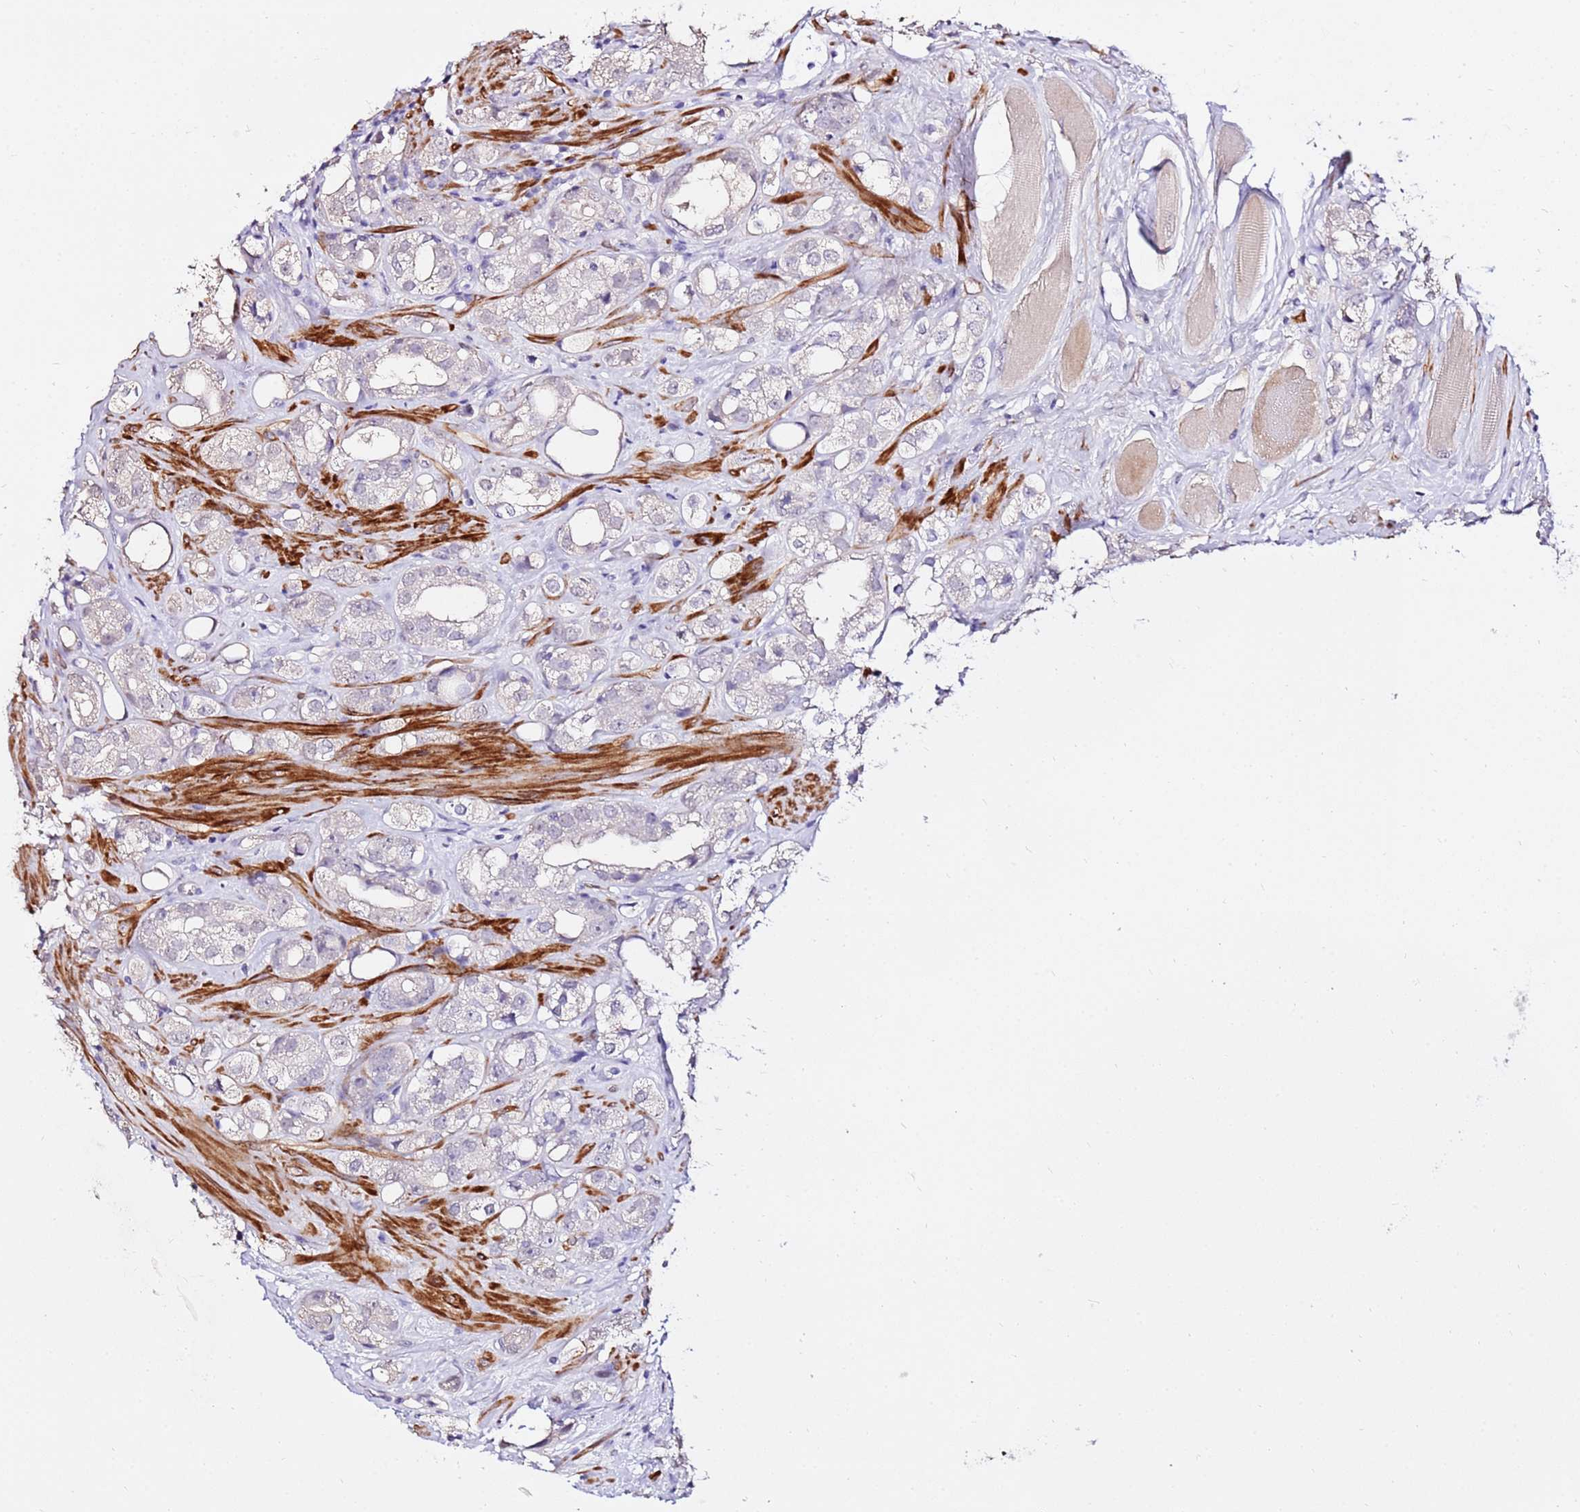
{"staining": {"intensity": "negative", "quantity": "none", "location": "none"}, "tissue": "prostate cancer", "cell_type": "Tumor cells", "image_type": "cancer", "snomed": [{"axis": "morphology", "description": "Adenocarcinoma, NOS"}, {"axis": "topography", "description": "Prostate"}], "caption": "This is a image of IHC staining of prostate cancer (adenocarcinoma), which shows no positivity in tumor cells.", "gene": "ART5", "patient": {"sex": "male", "age": 79}}